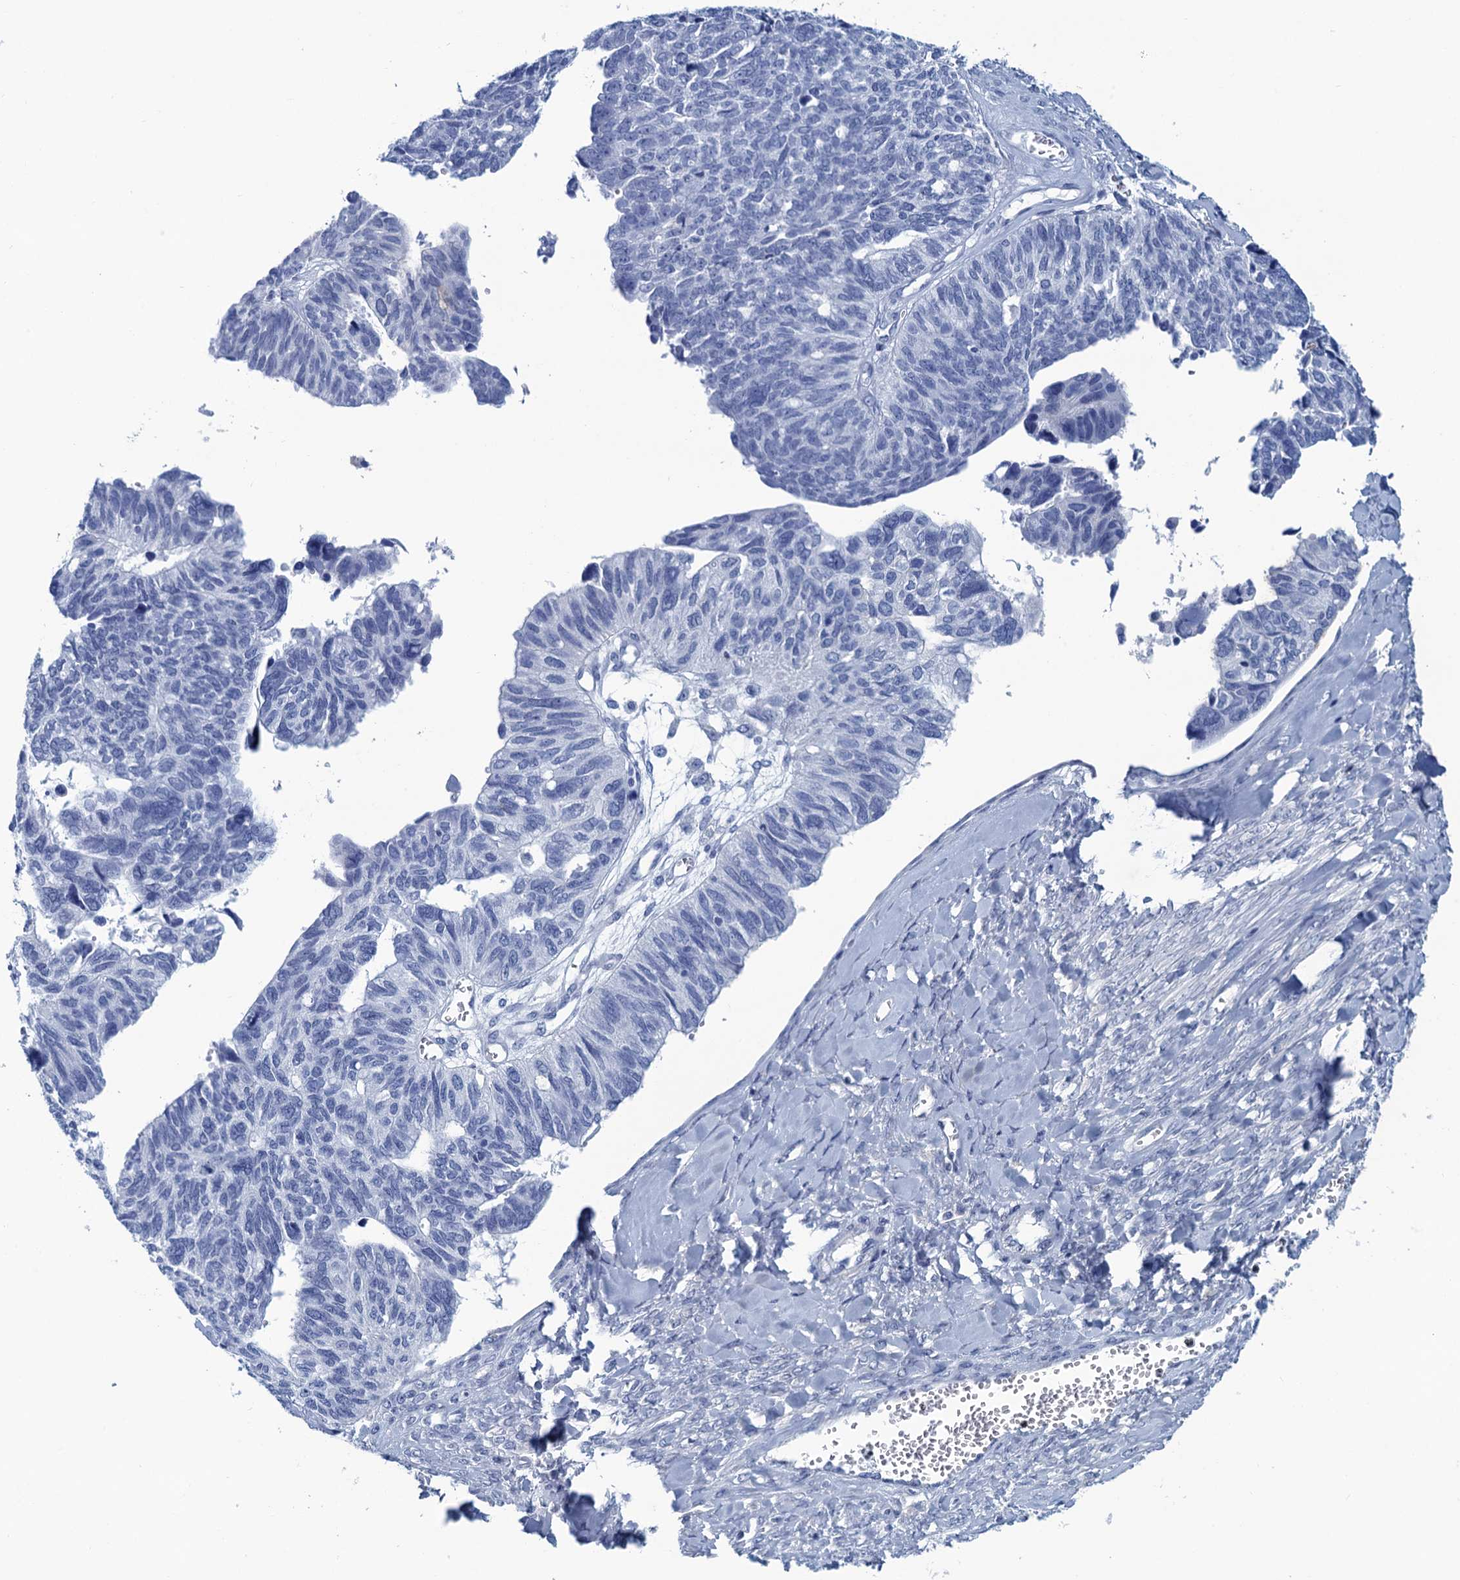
{"staining": {"intensity": "negative", "quantity": "none", "location": "none"}, "tissue": "ovarian cancer", "cell_type": "Tumor cells", "image_type": "cancer", "snomed": [{"axis": "morphology", "description": "Cystadenocarcinoma, serous, NOS"}, {"axis": "topography", "description": "Ovary"}], "caption": "This is an immunohistochemistry histopathology image of human serous cystadenocarcinoma (ovarian). There is no expression in tumor cells.", "gene": "RHCG", "patient": {"sex": "female", "age": 79}}